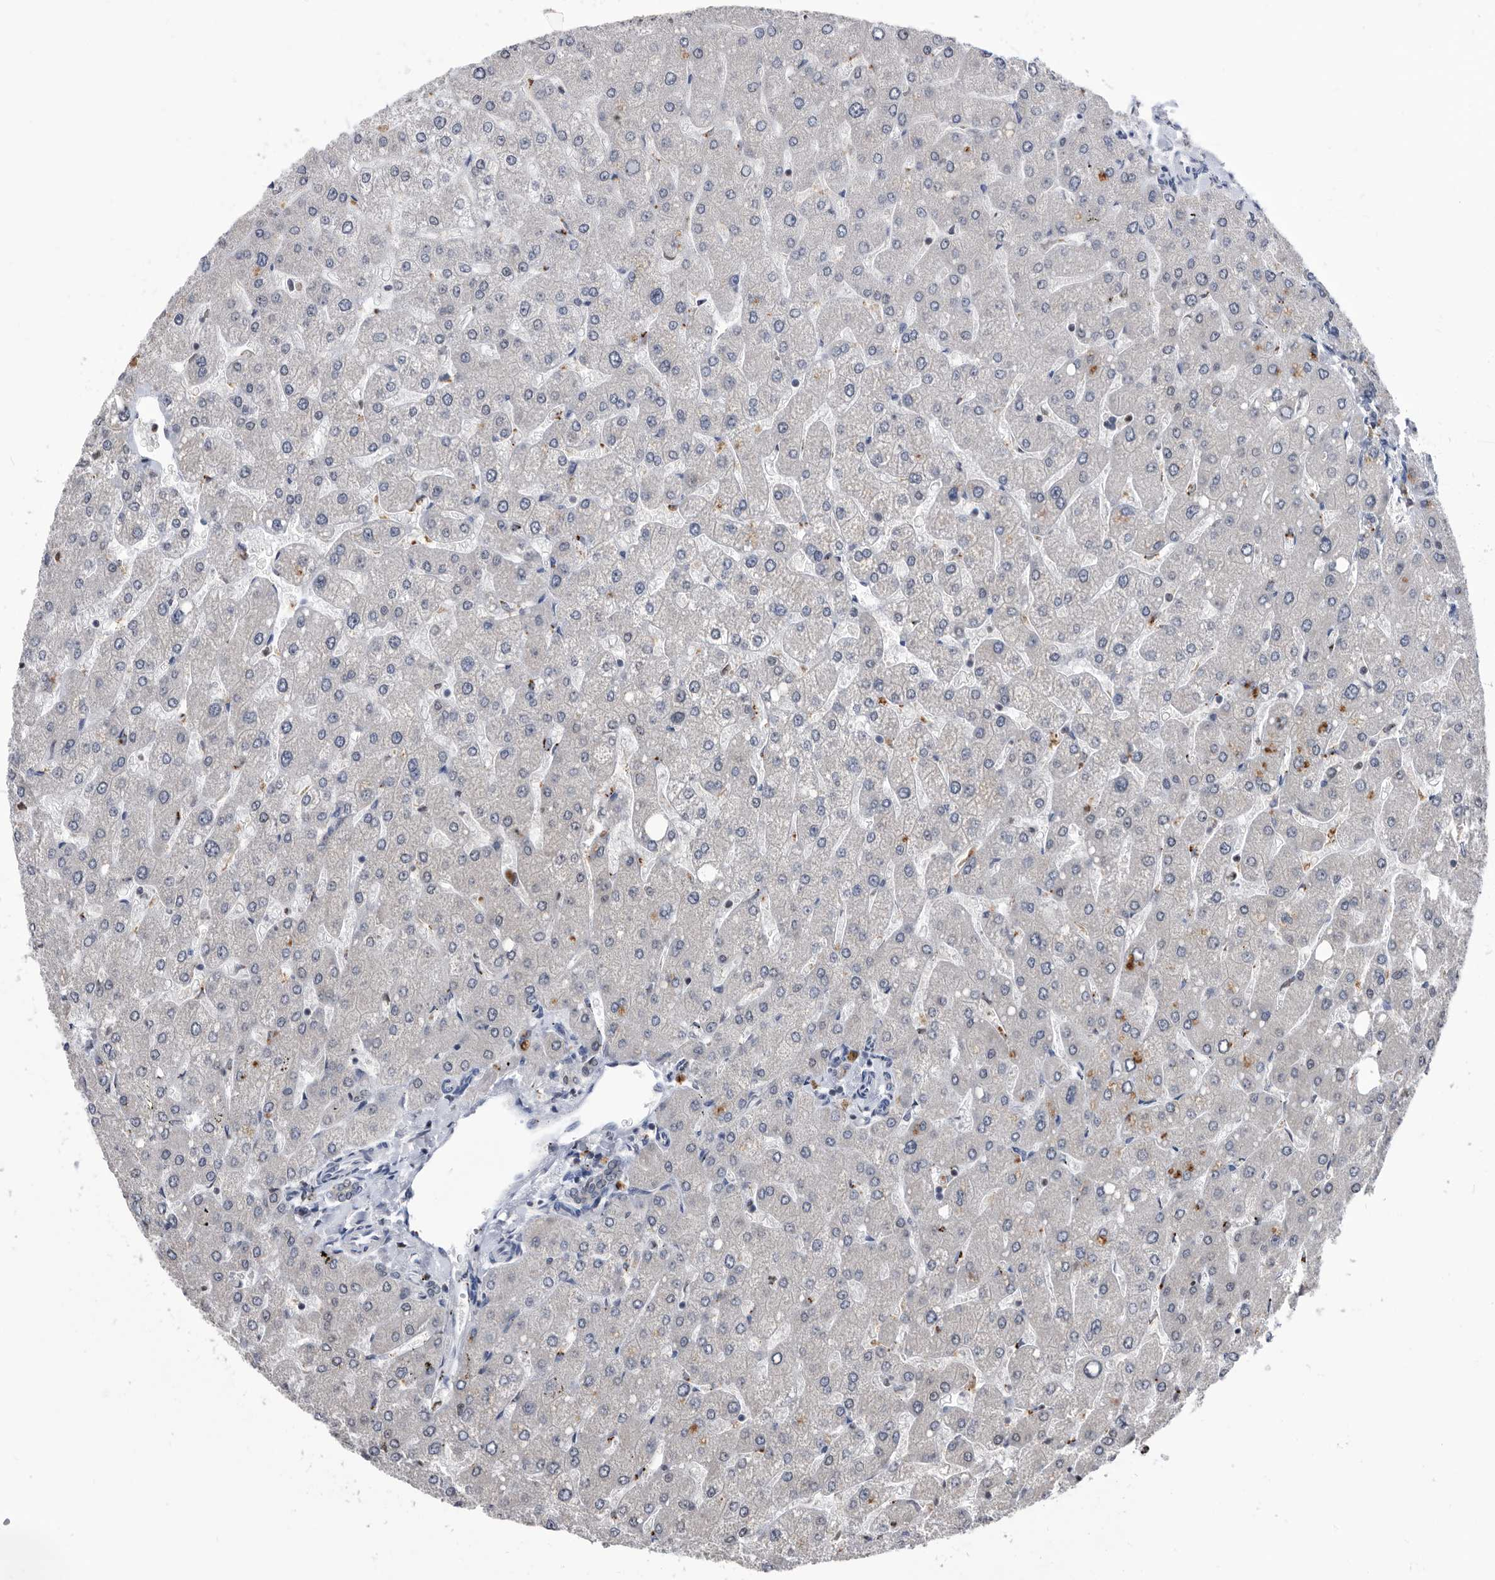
{"staining": {"intensity": "negative", "quantity": "none", "location": "none"}, "tissue": "liver", "cell_type": "Cholangiocytes", "image_type": "normal", "snomed": [{"axis": "morphology", "description": "Normal tissue, NOS"}, {"axis": "topography", "description": "Liver"}], "caption": "Immunohistochemical staining of normal human liver exhibits no significant staining in cholangiocytes.", "gene": "TSTD1", "patient": {"sex": "male", "age": 55}}